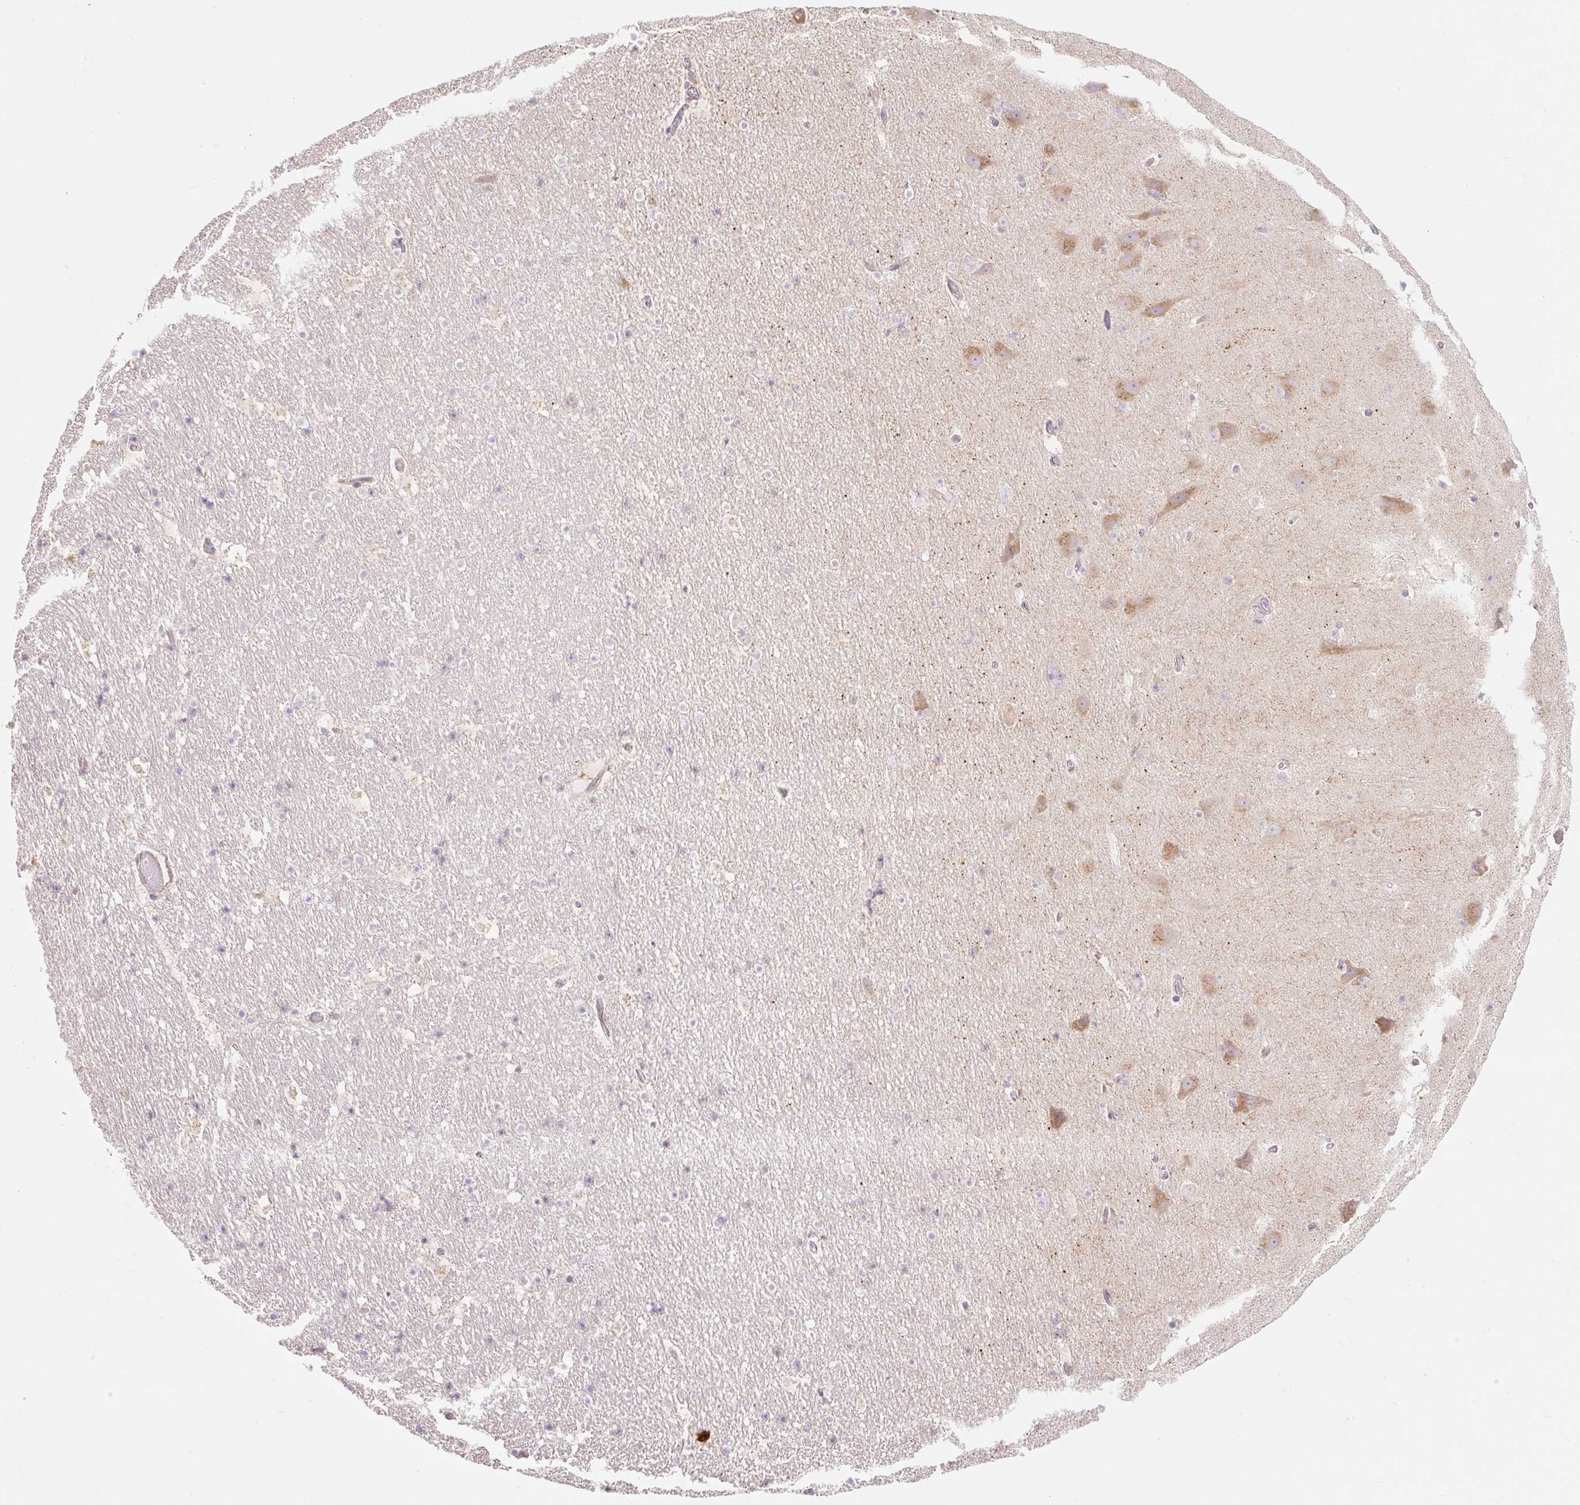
{"staining": {"intensity": "negative", "quantity": "none", "location": "none"}, "tissue": "hippocampus", "cell_type": "Glial cells", "image_type": "normal", "snomed": [{"axis": "morphology", "description": "Normal tissue, NOS"}, {"axis": "topography", "description": "Hippocampus"}], "caption": "Benign hippocampus was stained to show a protein in brown. There is no significant staining in glial cells. (IHC, brightfield microscopy, high magnification).", "gene": "EMC10", "patient": {"sex": "male", "age": 37}}